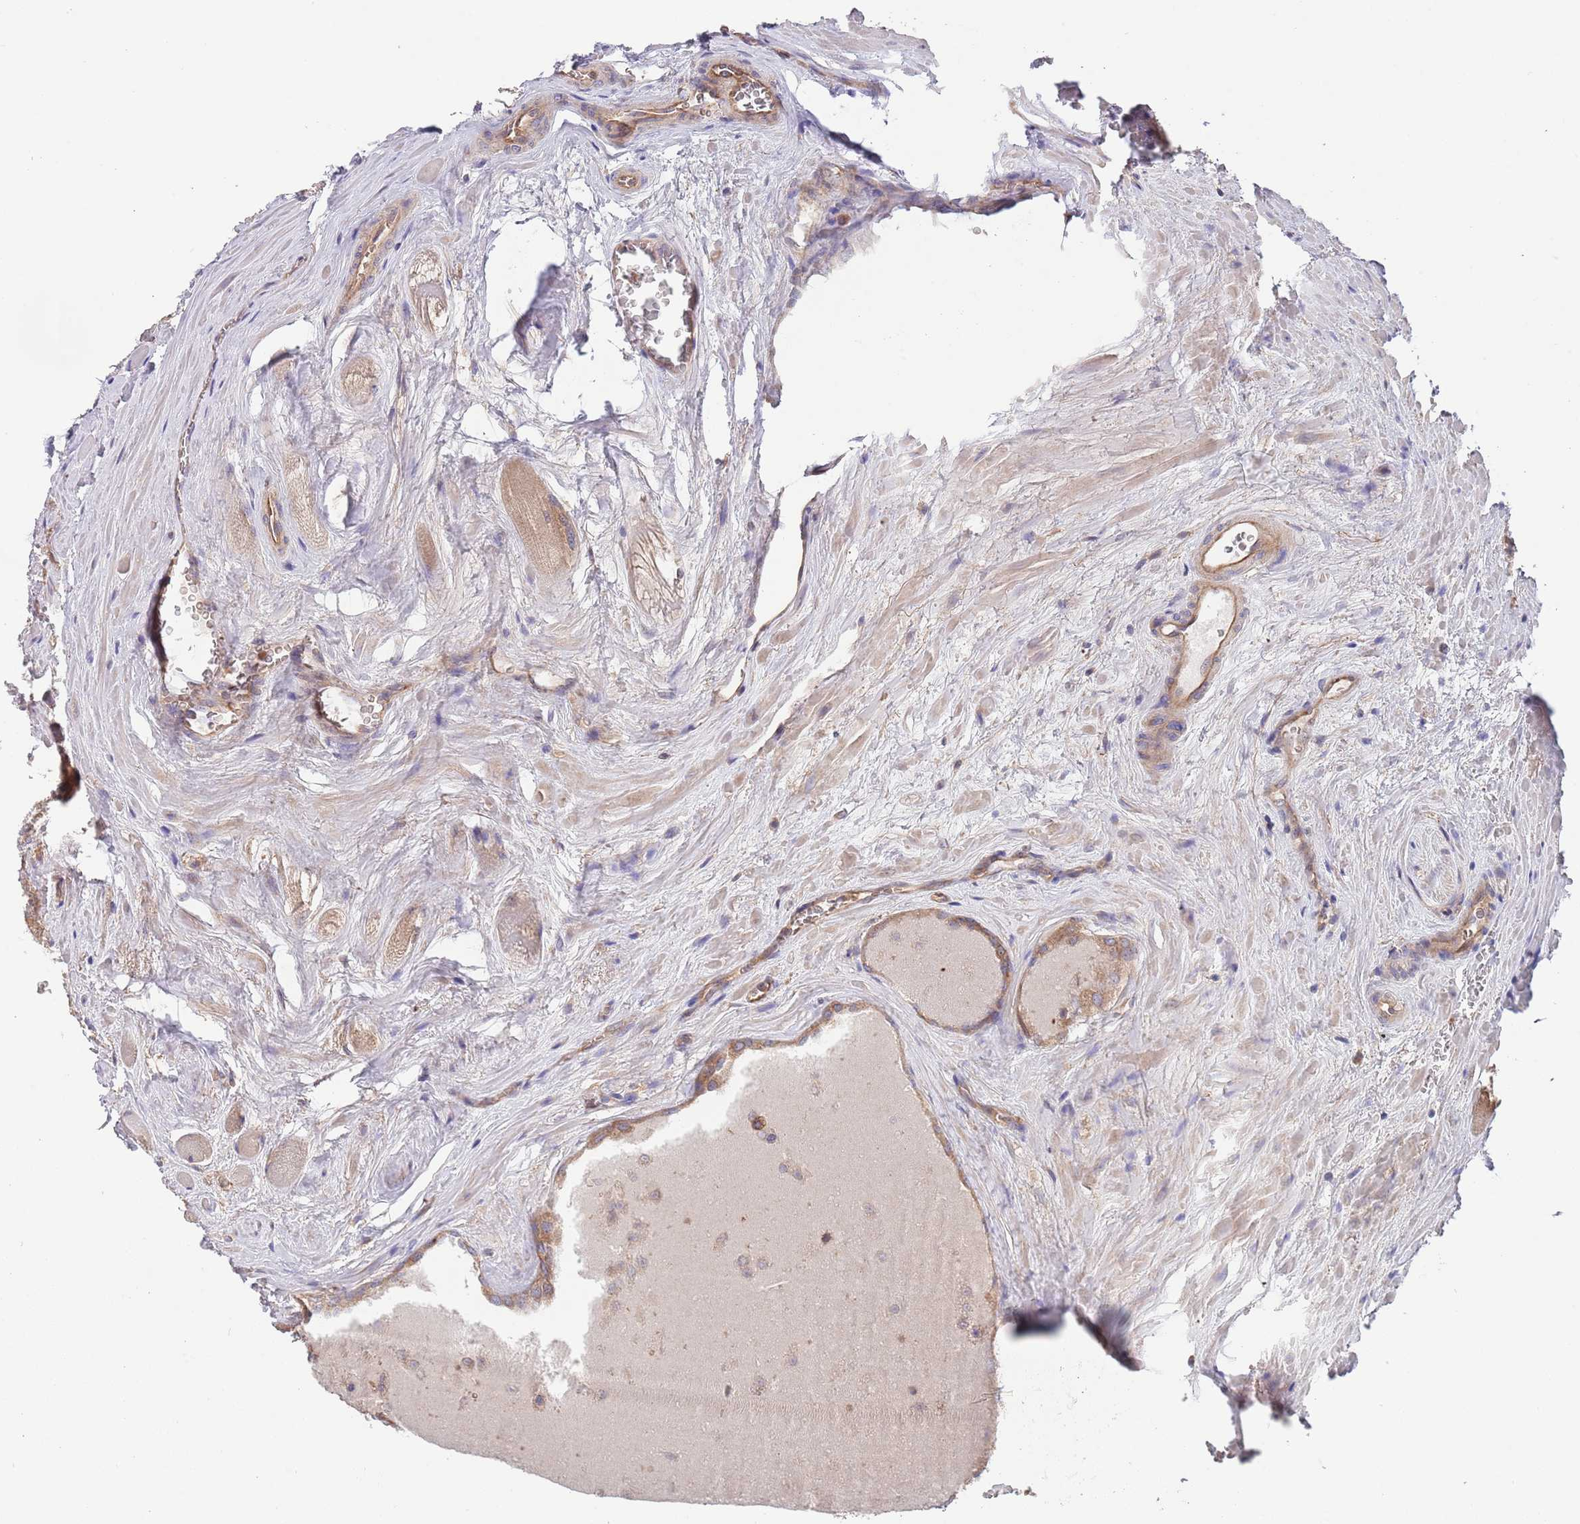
{"staining": {"intensity": "negative", "quantity": "none", "location": "none"}, "tissue": "prostate cancer", "cell_type": "Tumor cells", "image_type": "cancer", "snomed": [{"axis": "morphology", "description": "Adenocarcinoma, Low grade"}, {"axis": "topography", "description": "Prostate"}], "caption": "The photomicrograph shows no staining of tumor cells in prostate cancer (low-grade adenocarcinoma).", "gene": "EIF3F", "patient": {"sex": "male", "age": 68}}